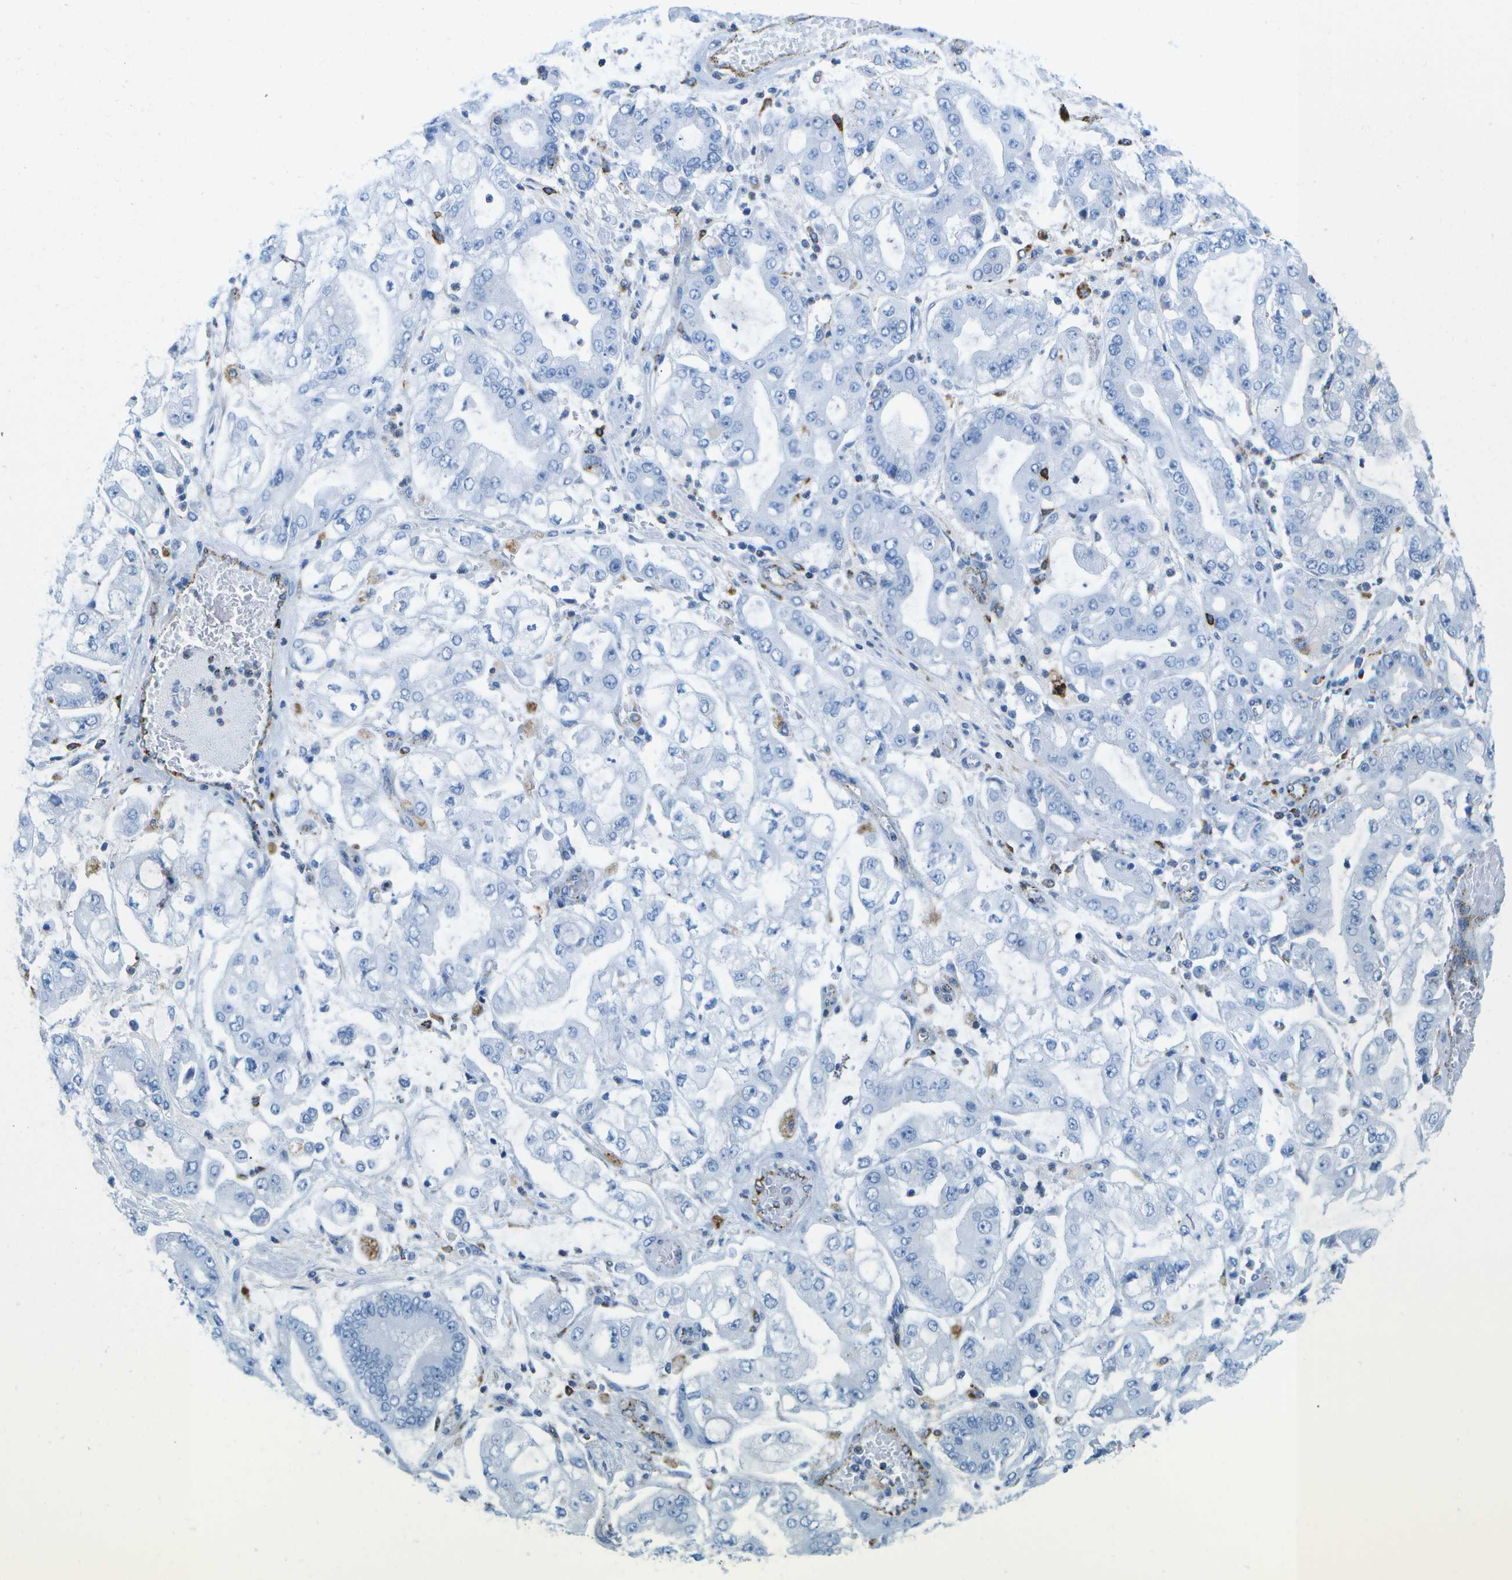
{"staining": {"intensity": "negative", "quantity": "none", "location": "none"}, "tissue": "stomach cancer", "cell_type": "Tumor cells", "image_type": "cancer", "snomed": [{"axis": "morphology", "description": "Adenocarcinoma, NOS"}, {"axis": "topography", "description": "Stomach"}], "caption": "This is a photomicrograph of IHC staining of stomach cancer, which shows no positivity in tumor cells.", "gene": "PRCP", "patient": {"sex": "male", "age": 76}}